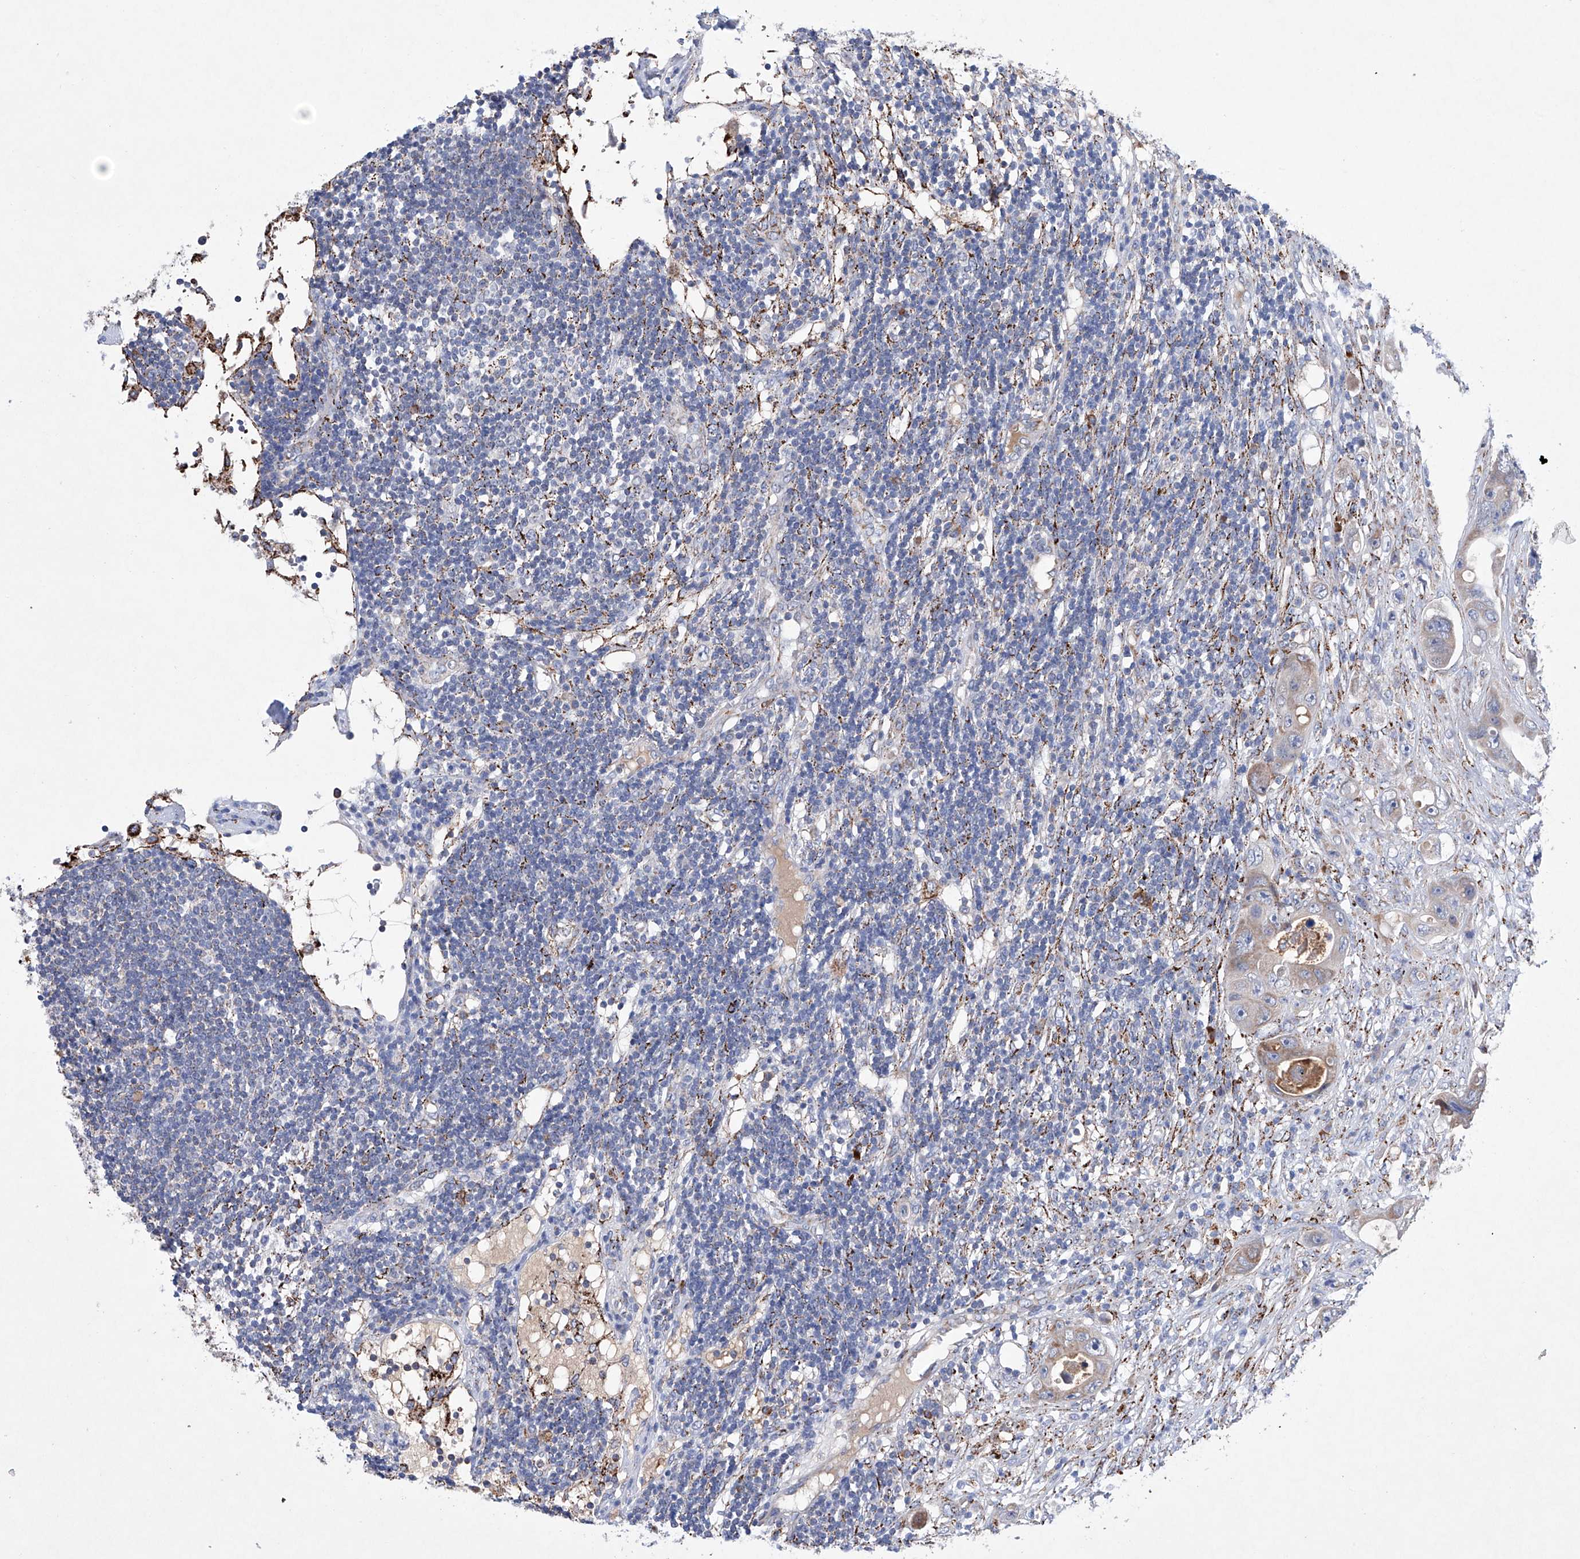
{"staining": {"intensity": "weak", "quantity": "25%-75%", "location": "cytoplasmic/membranous"}, "tissue": "colorectal cancer", "cell_type": "Tumor cells", "image_type": "cancer", "snomed": [{"axis": "morphology", "description": "Adenocarcinoma, NOS"}, {"axis": "topography", "description": "Colon"}], "caption": "This photomicrograph reveals immunohistochemistry (IHC) staining of human colorectal cancer (adenocarcinoma), with low weak cytoplasmic/membranous positivity in about 25%-75% of tumor cells.", "gene": "NRROS", "patient": {"sex": "female", "age": 46}}